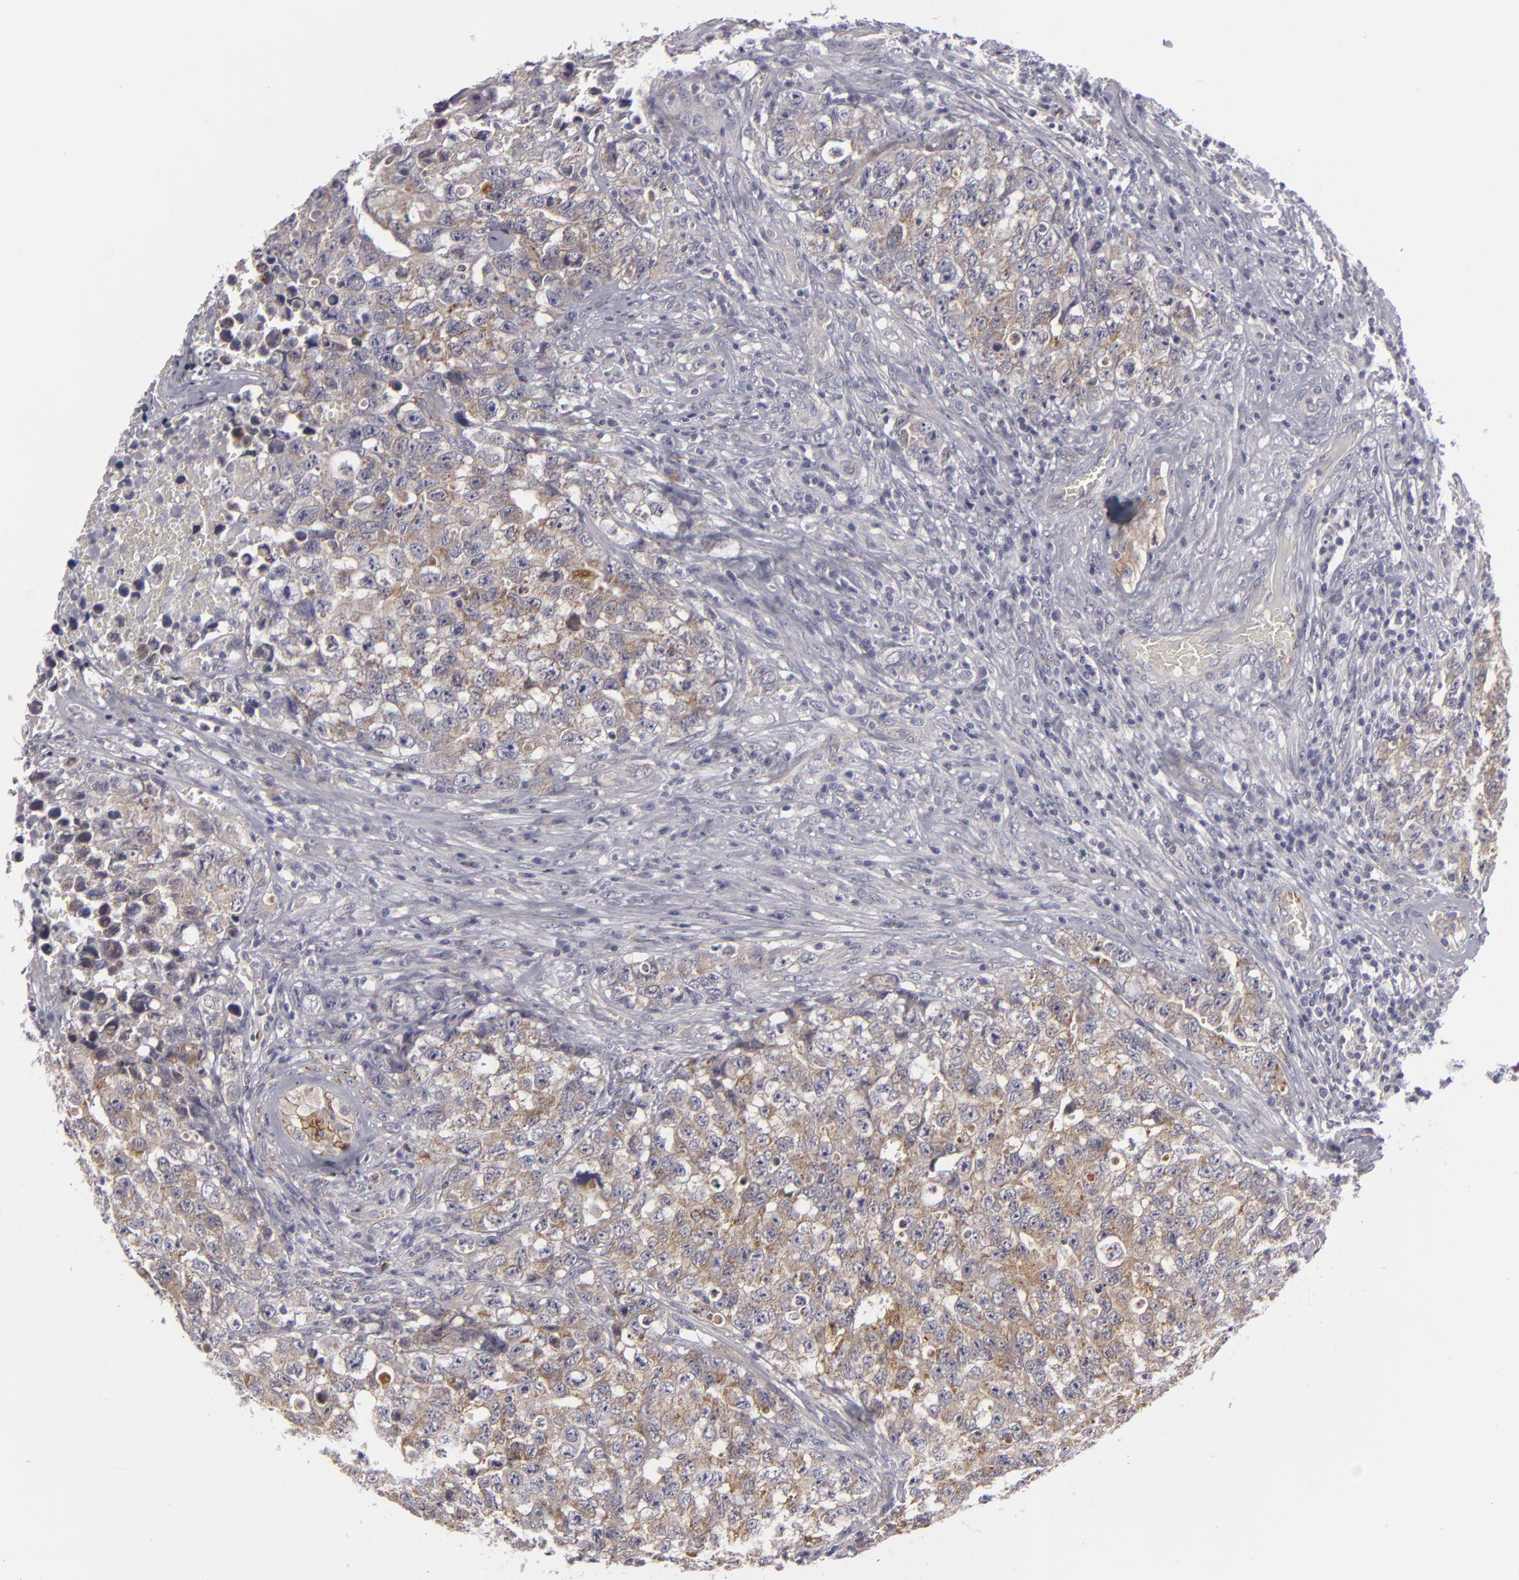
{"staining": {"intensity": "weak", "quantity": "25%-75%", "location": "cytoplasmic/membranous"}, "tissue": "testis cancer", "cell_type": "Tumor cells", "image_type": "cancer", "snomed": [{"axis": "morphology", "description": "Carcinoma, Embryonal, NOS"}, {"axis": "topography", "description": "Testis"}], "caption": "Testis cancer was stained to show a protein in brown. There is low levels of weak cytoplasmic/membranous staining in about 25%-75% of tumor cells.", "gene": "ALCAM", "patient": {"sex": "male", "age": 31}}